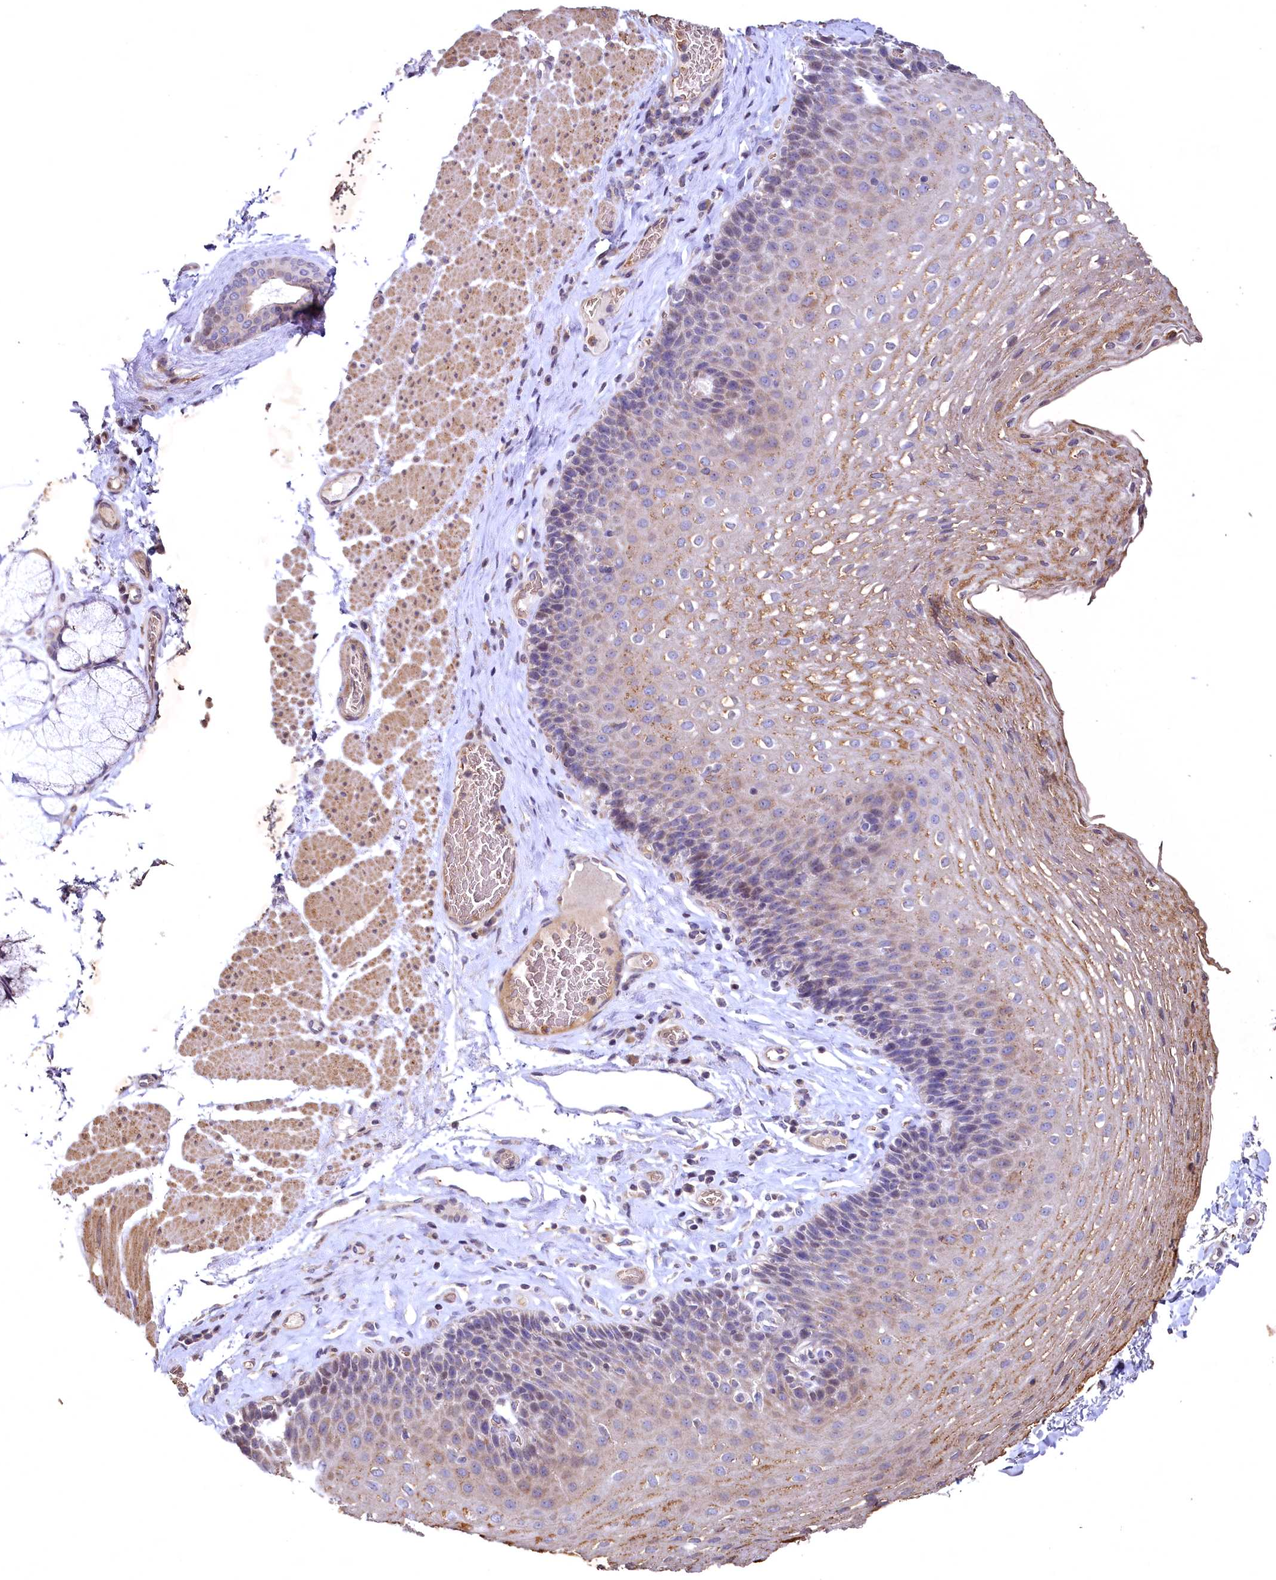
{"staining": {"intensity": "moderate", "quantity": "<25%", "location": "cytoplasmic/membranous"}, "tissue": "esophagus", "cell_type": "Squamous epithelial cells", "image_type": "normal", "snomed": [{"axis": "morphology", "description": "Normal tissue, NOS"}, {"axis": "topography", "description": "Esophagus"}], "caption": "Immunohistochemistry of normal esophagus demonstrates low levels of moderate cytoplasmic/membranous expression in about <25% of squamous epithelial cells.", "gene": "SPTA1", "patient": {"sex": "female", "age": 66}}